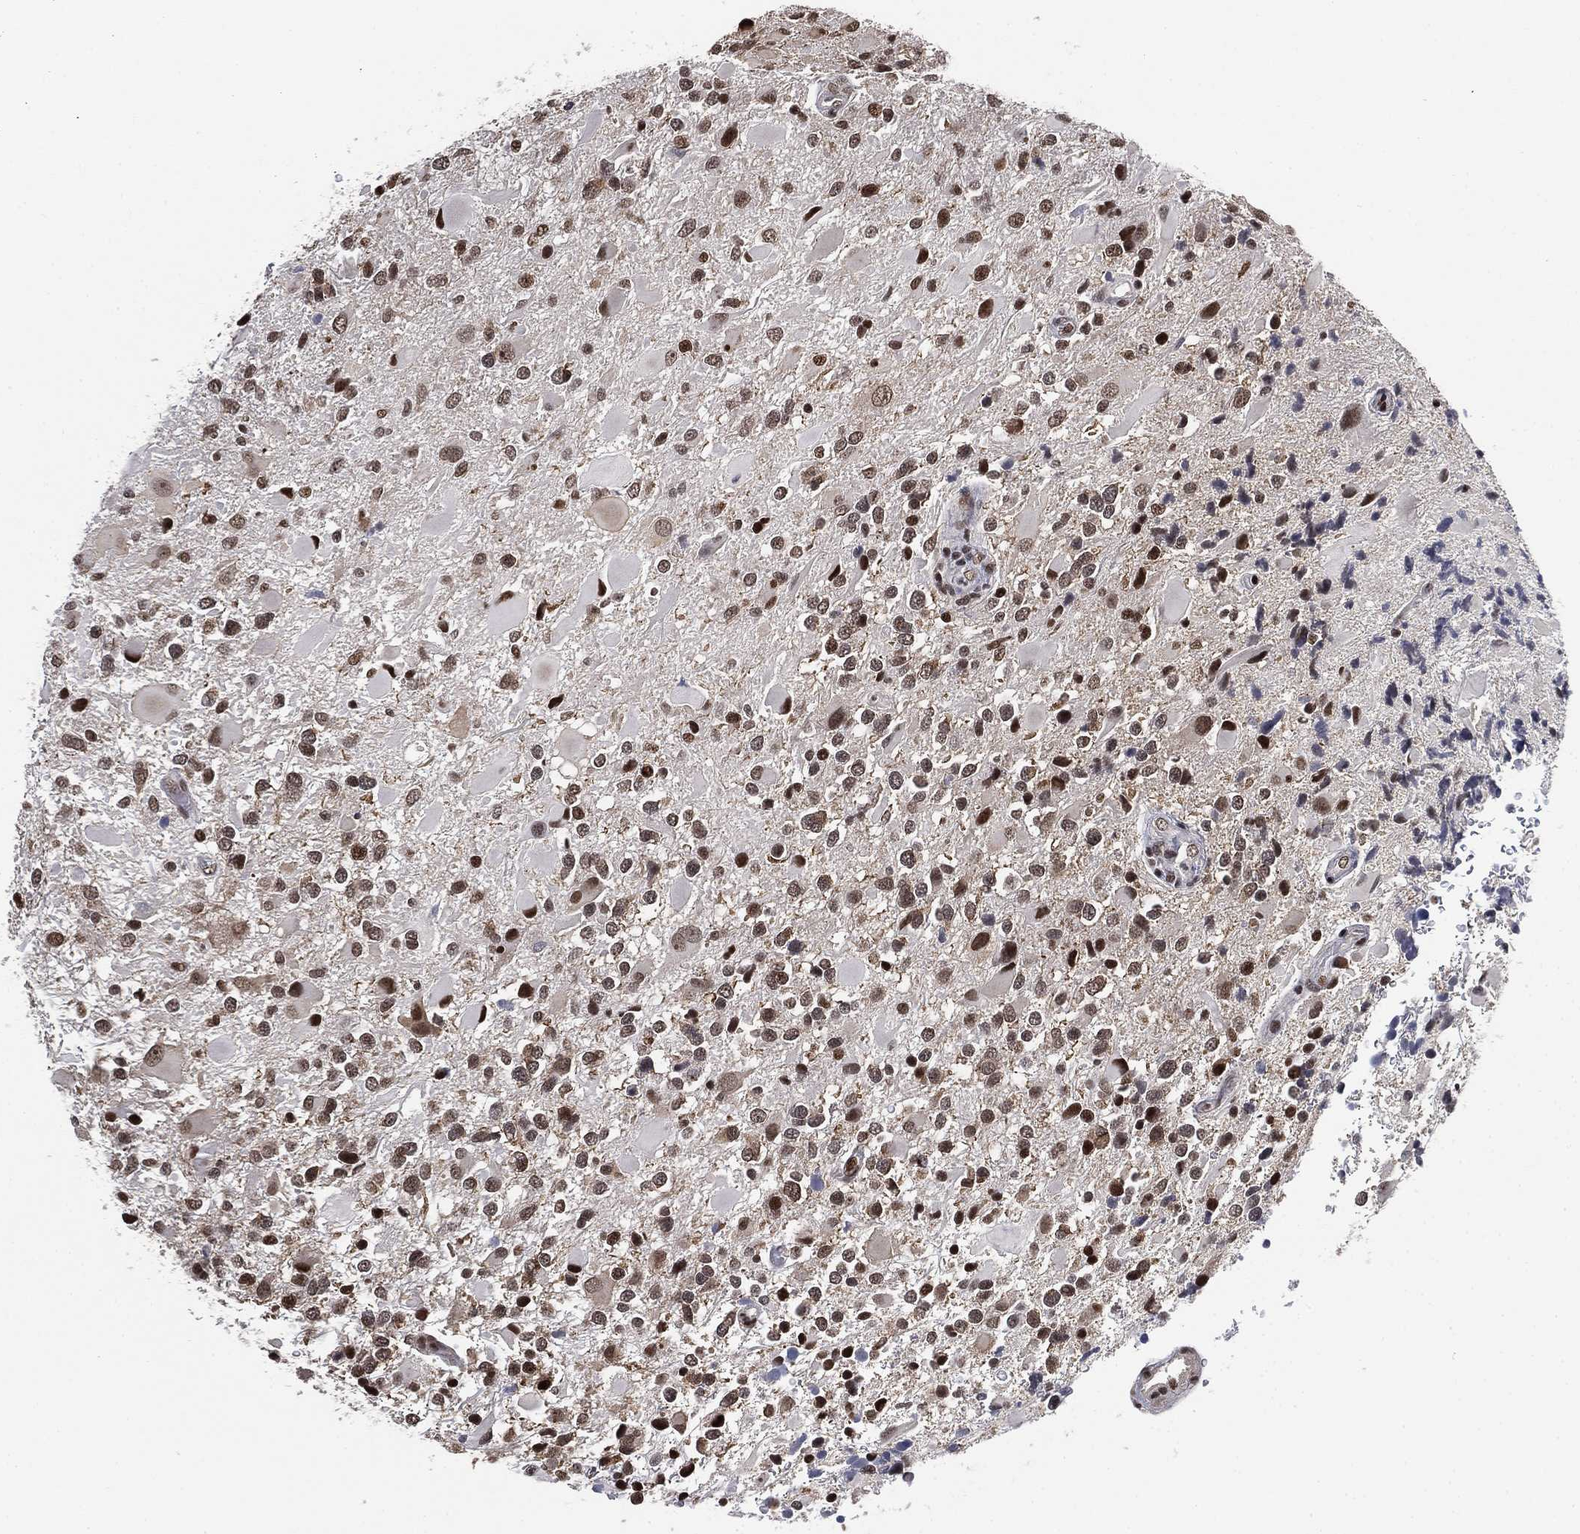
{"staining": {"intensity": "moderate", "quantity": "25%-75%", "location": "nuclear"}, "tissue": "glioma", "cell_type": "Tumor cells", "image_type": "cancer", "snomed": [{"axis": "morphology", "description": "Glioma, malignant, Low grade"}, {"axis": "topography", "description": "Brain"}], "caption": "Protein expression analysis of glioma exhibits moderate nuclear expression in about 25%-75% of tumor cells.", "gene": "ZSCAN30", "patient": {"sex": "female", "age": 32}}